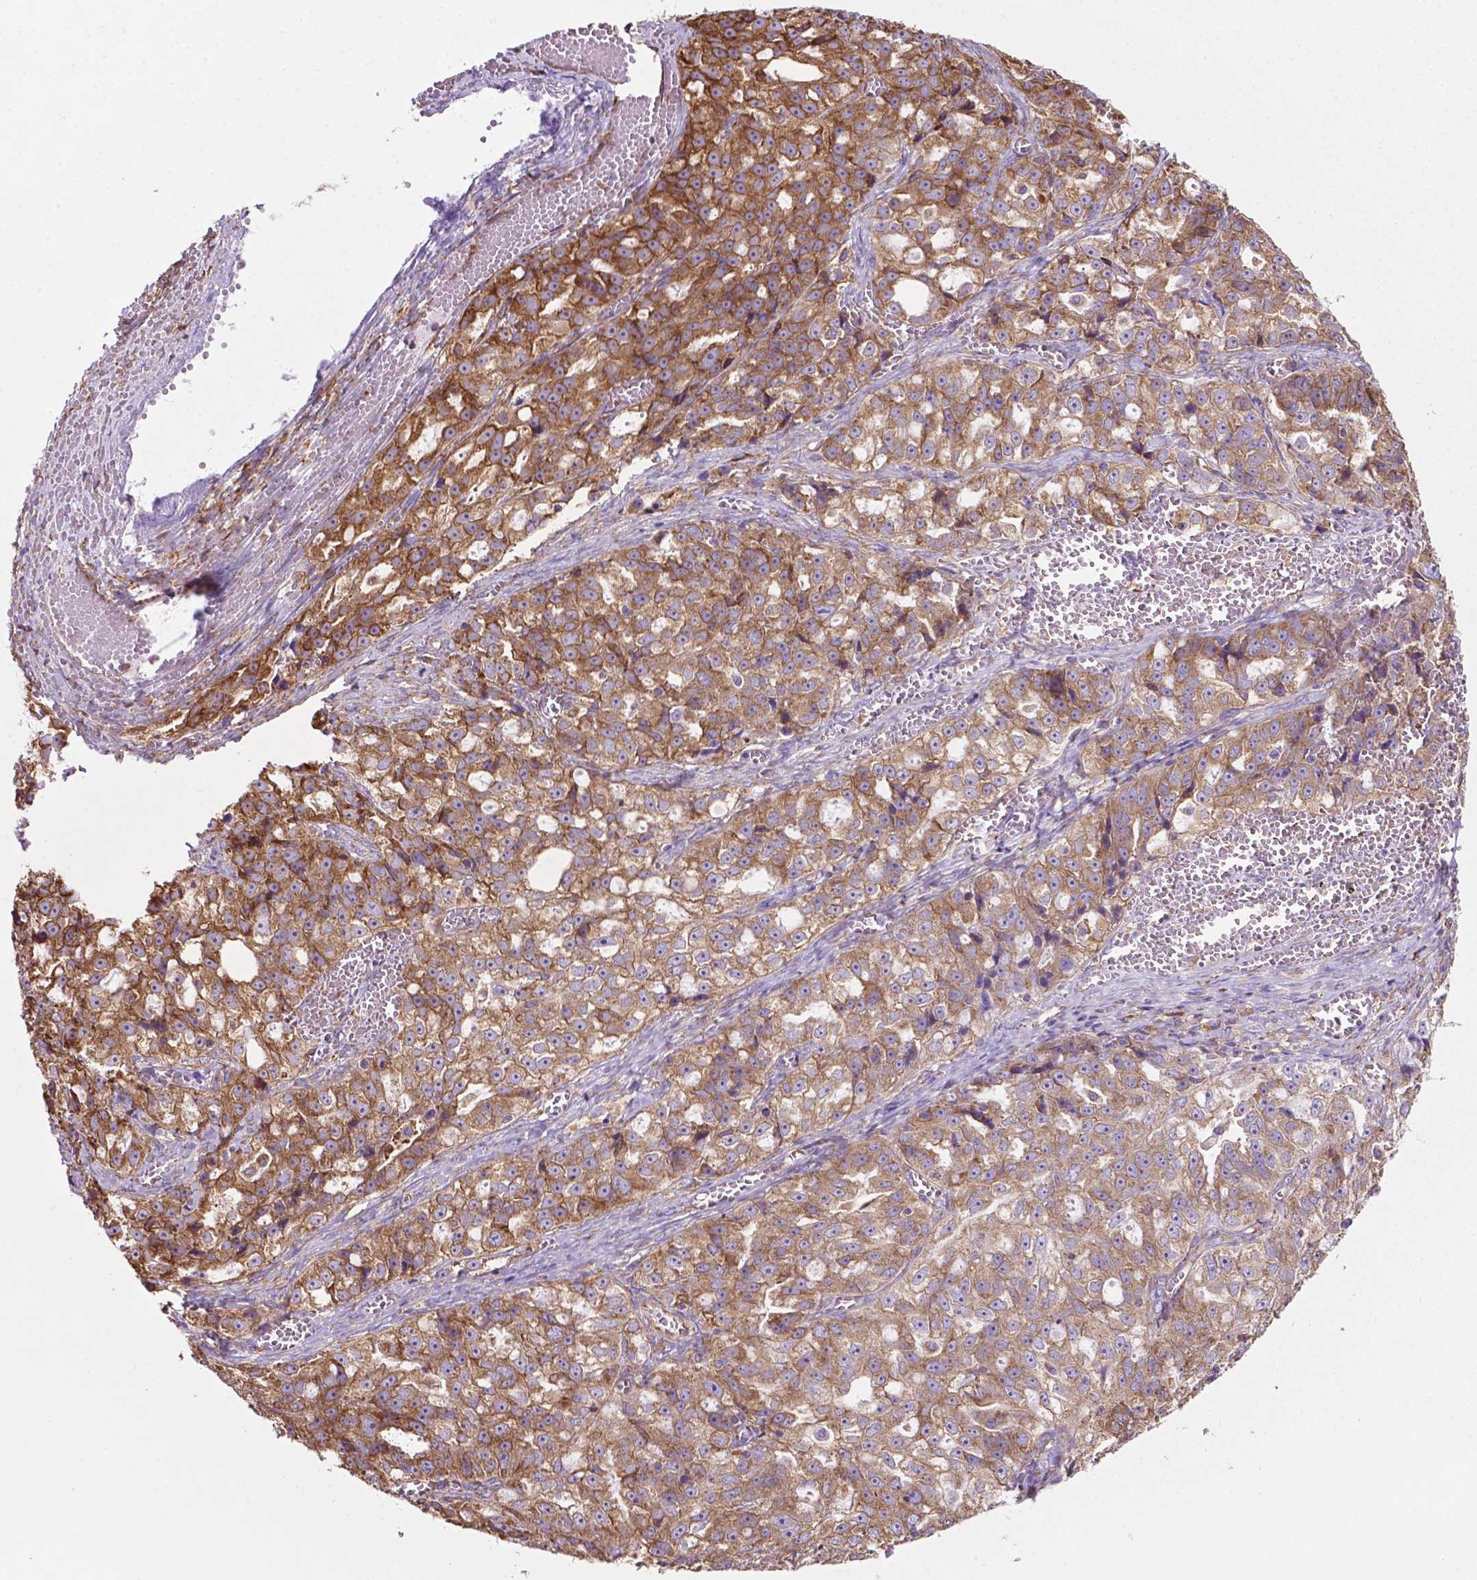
{"staining": {"intensity": "moderate", "quantity": ">75%", "location": "cytoplasmic/membranous"}, "tissue": "ovarian cancer", "cell_type": "Tumor cells", "image_type": "cancer", "snomed": [{"axis": "morphology", "description": "Cystadenocarcinoma, serous, NOS"}, {"axis": "topography", "description": "Ovary"}], "caption": "Ovarian serous cystadenocarcinoma stained with a protein marker reveals moderate staining in tumor cells.", "gene": "RPL29", "patient": {"sex": "female", "age": 51}}